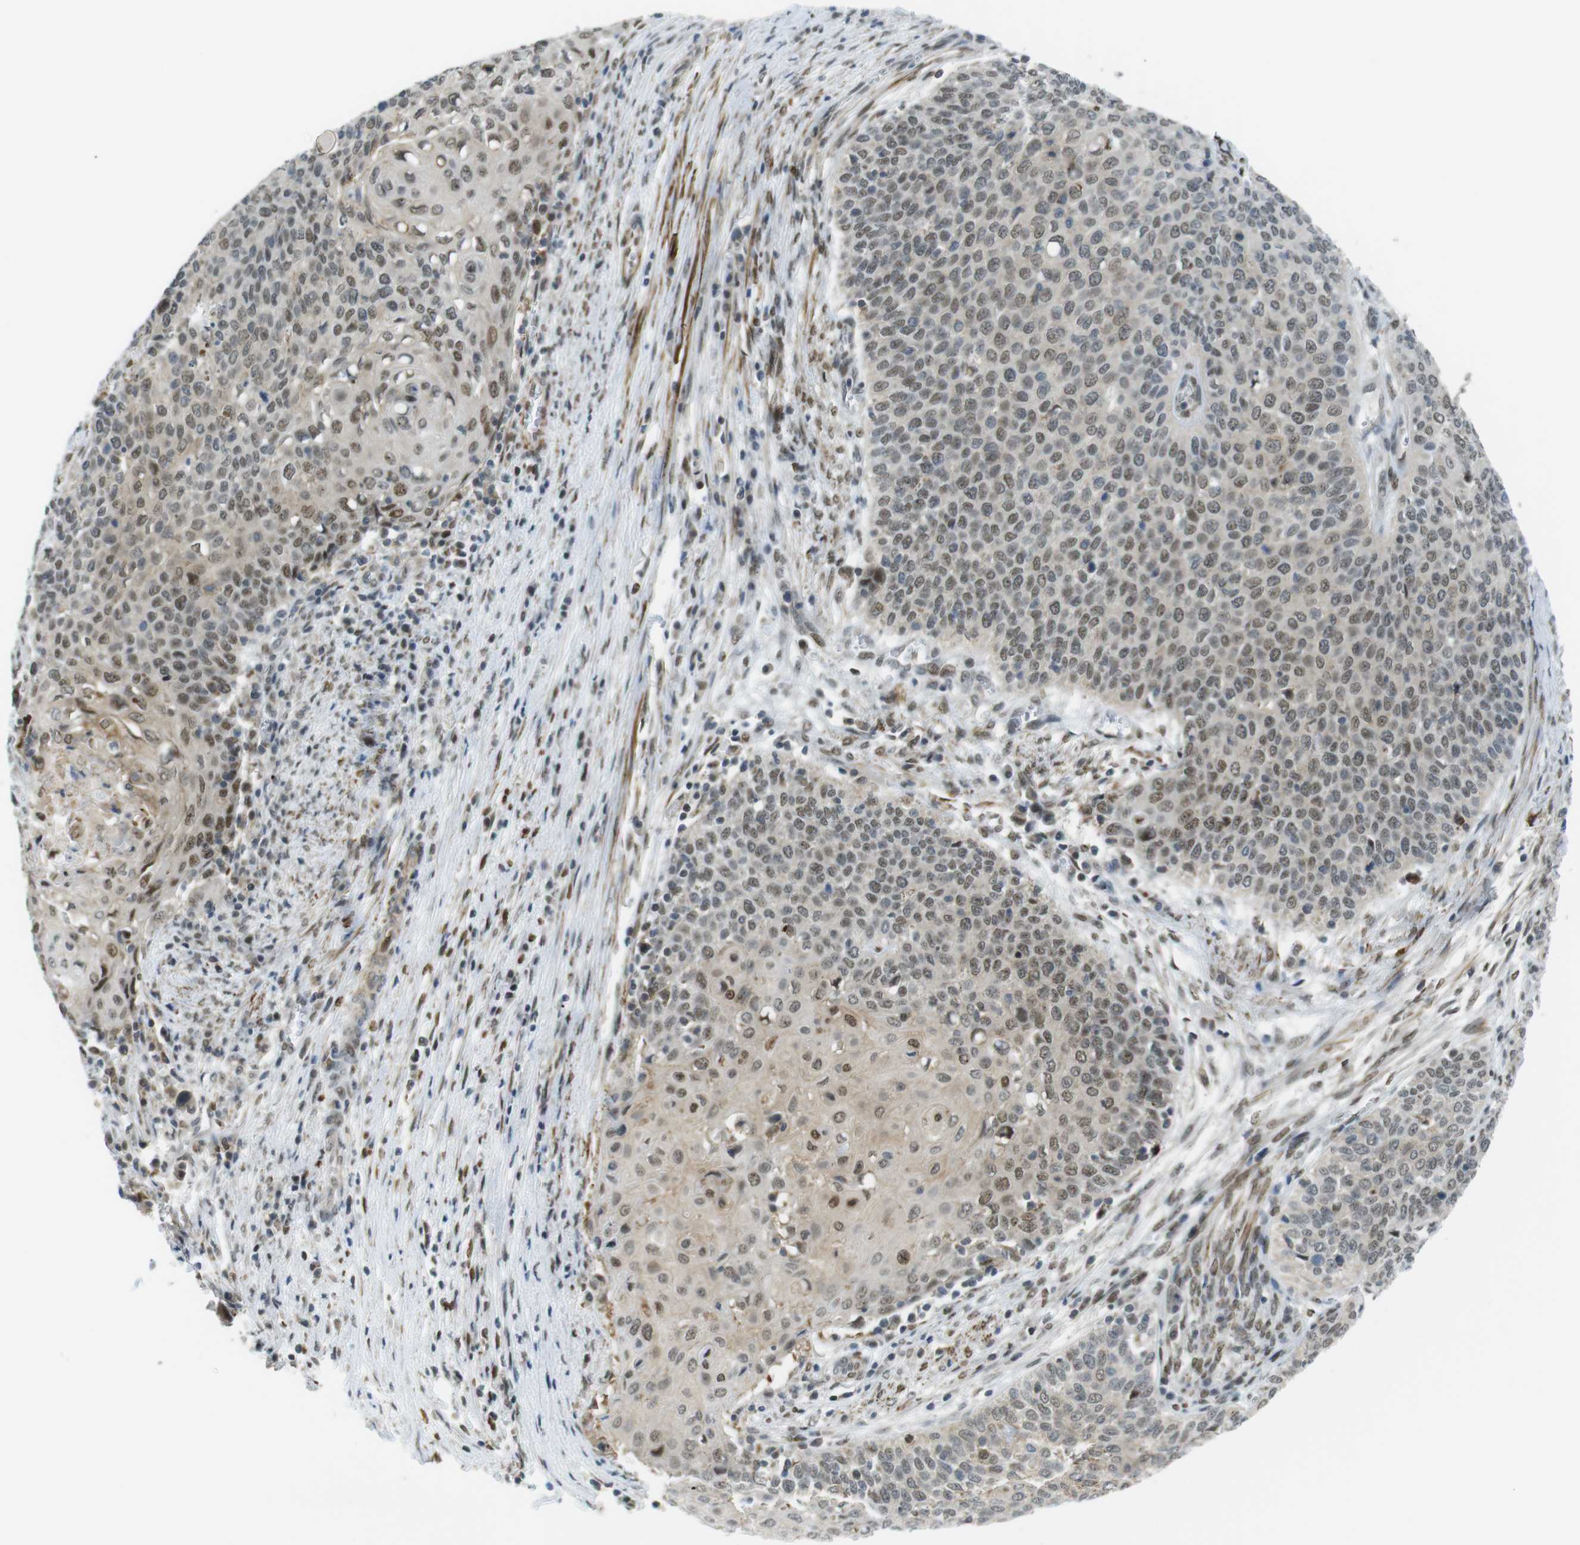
{"staining": {"intensity": "weak", "quantity": ">75%", "location": "cytoplasmic/membranous,nuclear"}, "tissue": "cervical cancer", "cell_type": "Tumor cells", "image_type": "cancer", "snomed": [{"axis": "morphology", "description": "Squamous cell carcinoma, NOS"}, {"axis": "topography", "description": "Cervix"}], "caption": "High-magnification brightfield microscopy of squamous cell carcinoma (cervical) stained with DAB (3,3'-diaminobenzidine) (brown) and counterstained with hematoxylin (blue). tumor cells exhibit weak cytoplasmic/membranous and nuclear staining is present in about>75% of cells. Immunohistochemistry (ihc) stains the protein in brown and the nuclei are stained blue.", "gene": "USP7", "patient": {"sex": "female", "age": 39}}